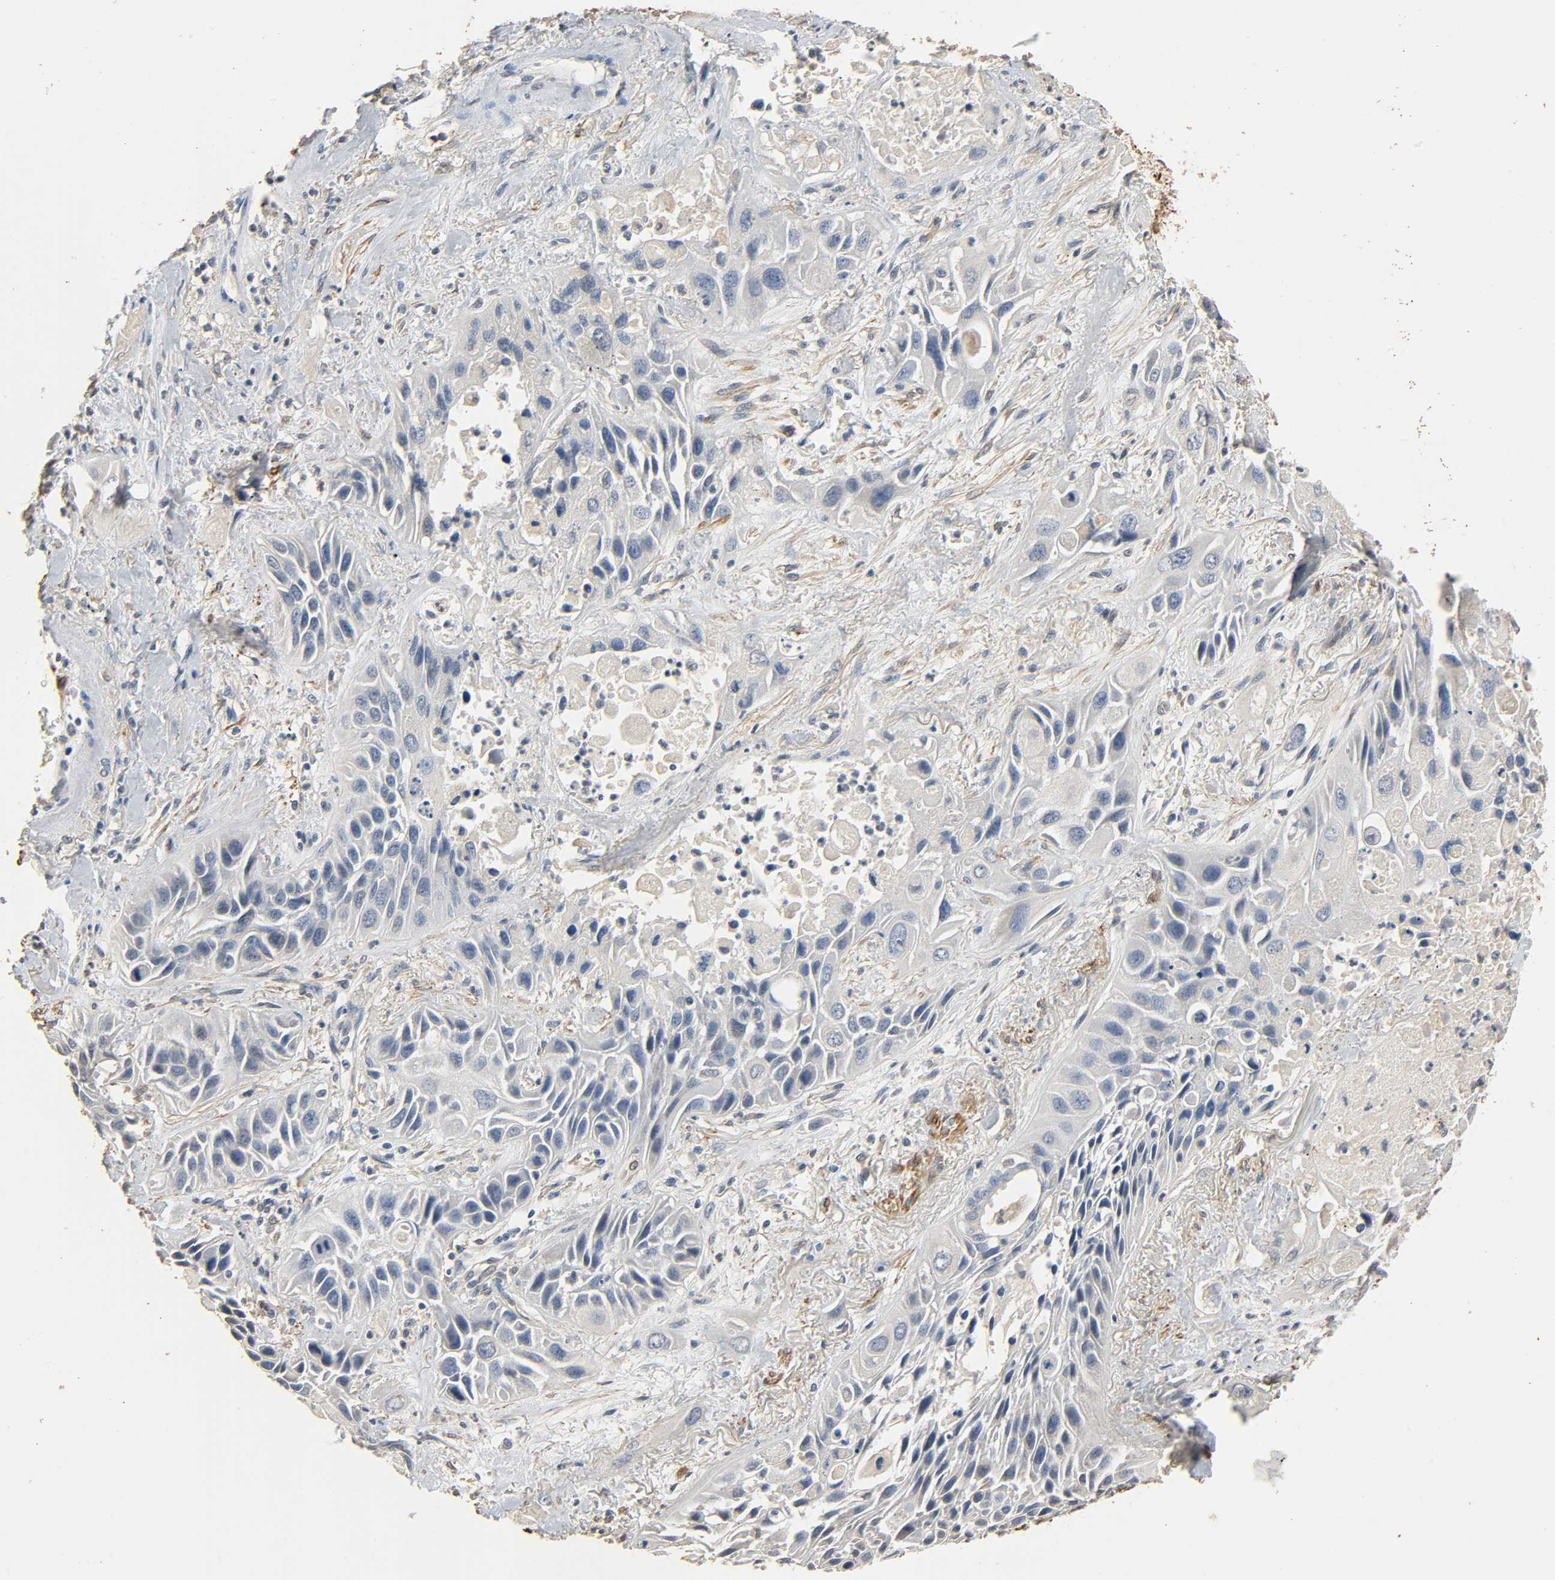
{"staining": {"intensity": "negative", "quantity": "none", "location": "none"}, "tissue": "lung cancer", "cell_type": "Tumor cells", "image_type": "cancer", "snomed": [{"axis": "morphology", "description": "Squamous cell carcinoma, NOS"}, {"axis": "topography", "description": "Lung"}], "caption": "DAB immunohistochemical staining of lung squamous cell carcinoma displays no significant positivity in tumor cells.", "gene": "GSTA3", "patient": {"sex": "female", "age": 76}}